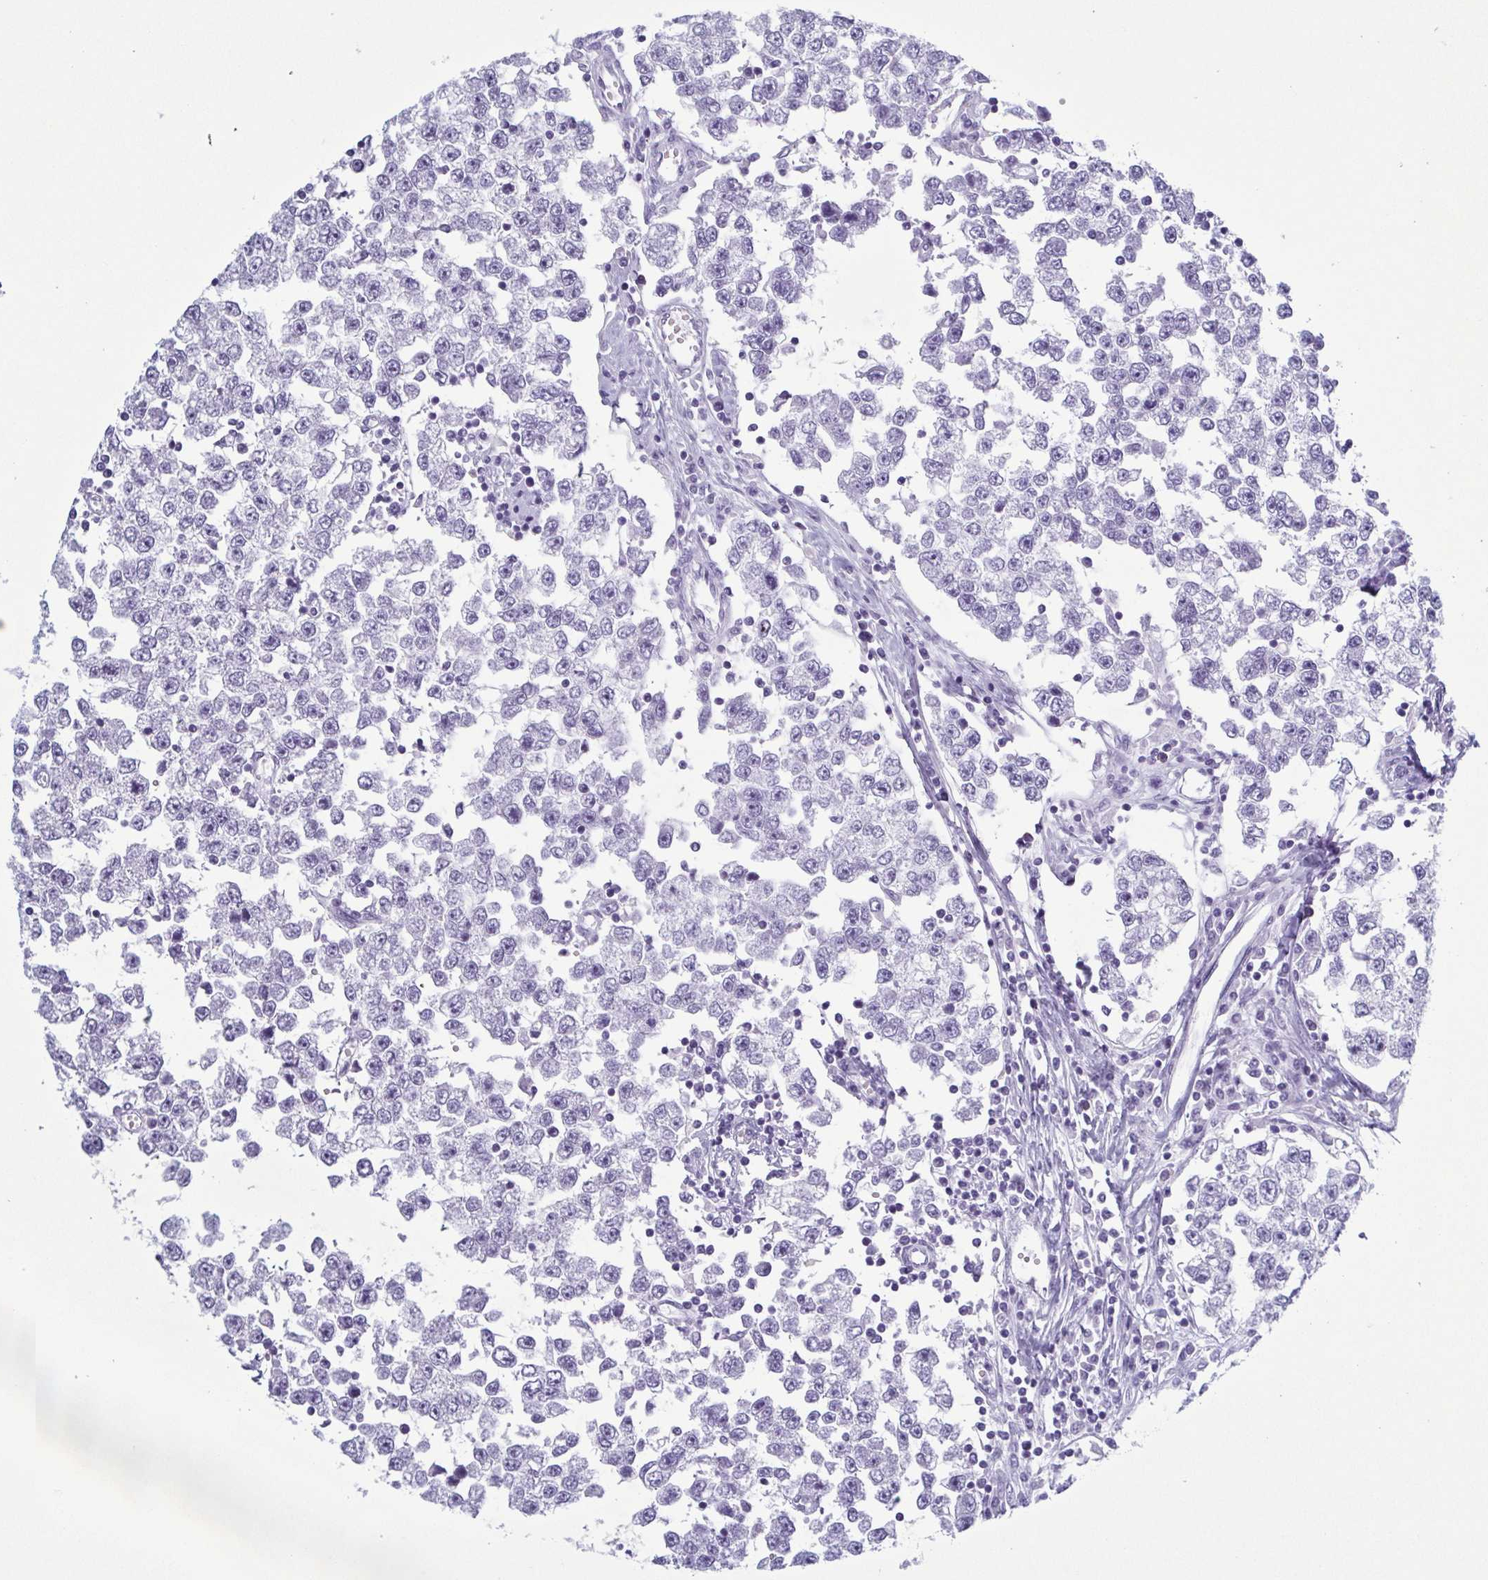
{"staining": {"intensity": "negative", "quantity": "none", "location": "none"}, "tissue": "testis cancer", "cell_type": "Tumor cells", "image_type": "cancer", "snomed": [{"axis": "morphology", "description": "Seminoma, NOS"}, {"axis": "topography", "description": "Testis"}], "caption": "The IHC histopathology image has no significant positivity in tumor cells of testis cancer (seminoma) tissue.", "gene": "KRT10", "patient": {"sex": "male", "age": 34}}